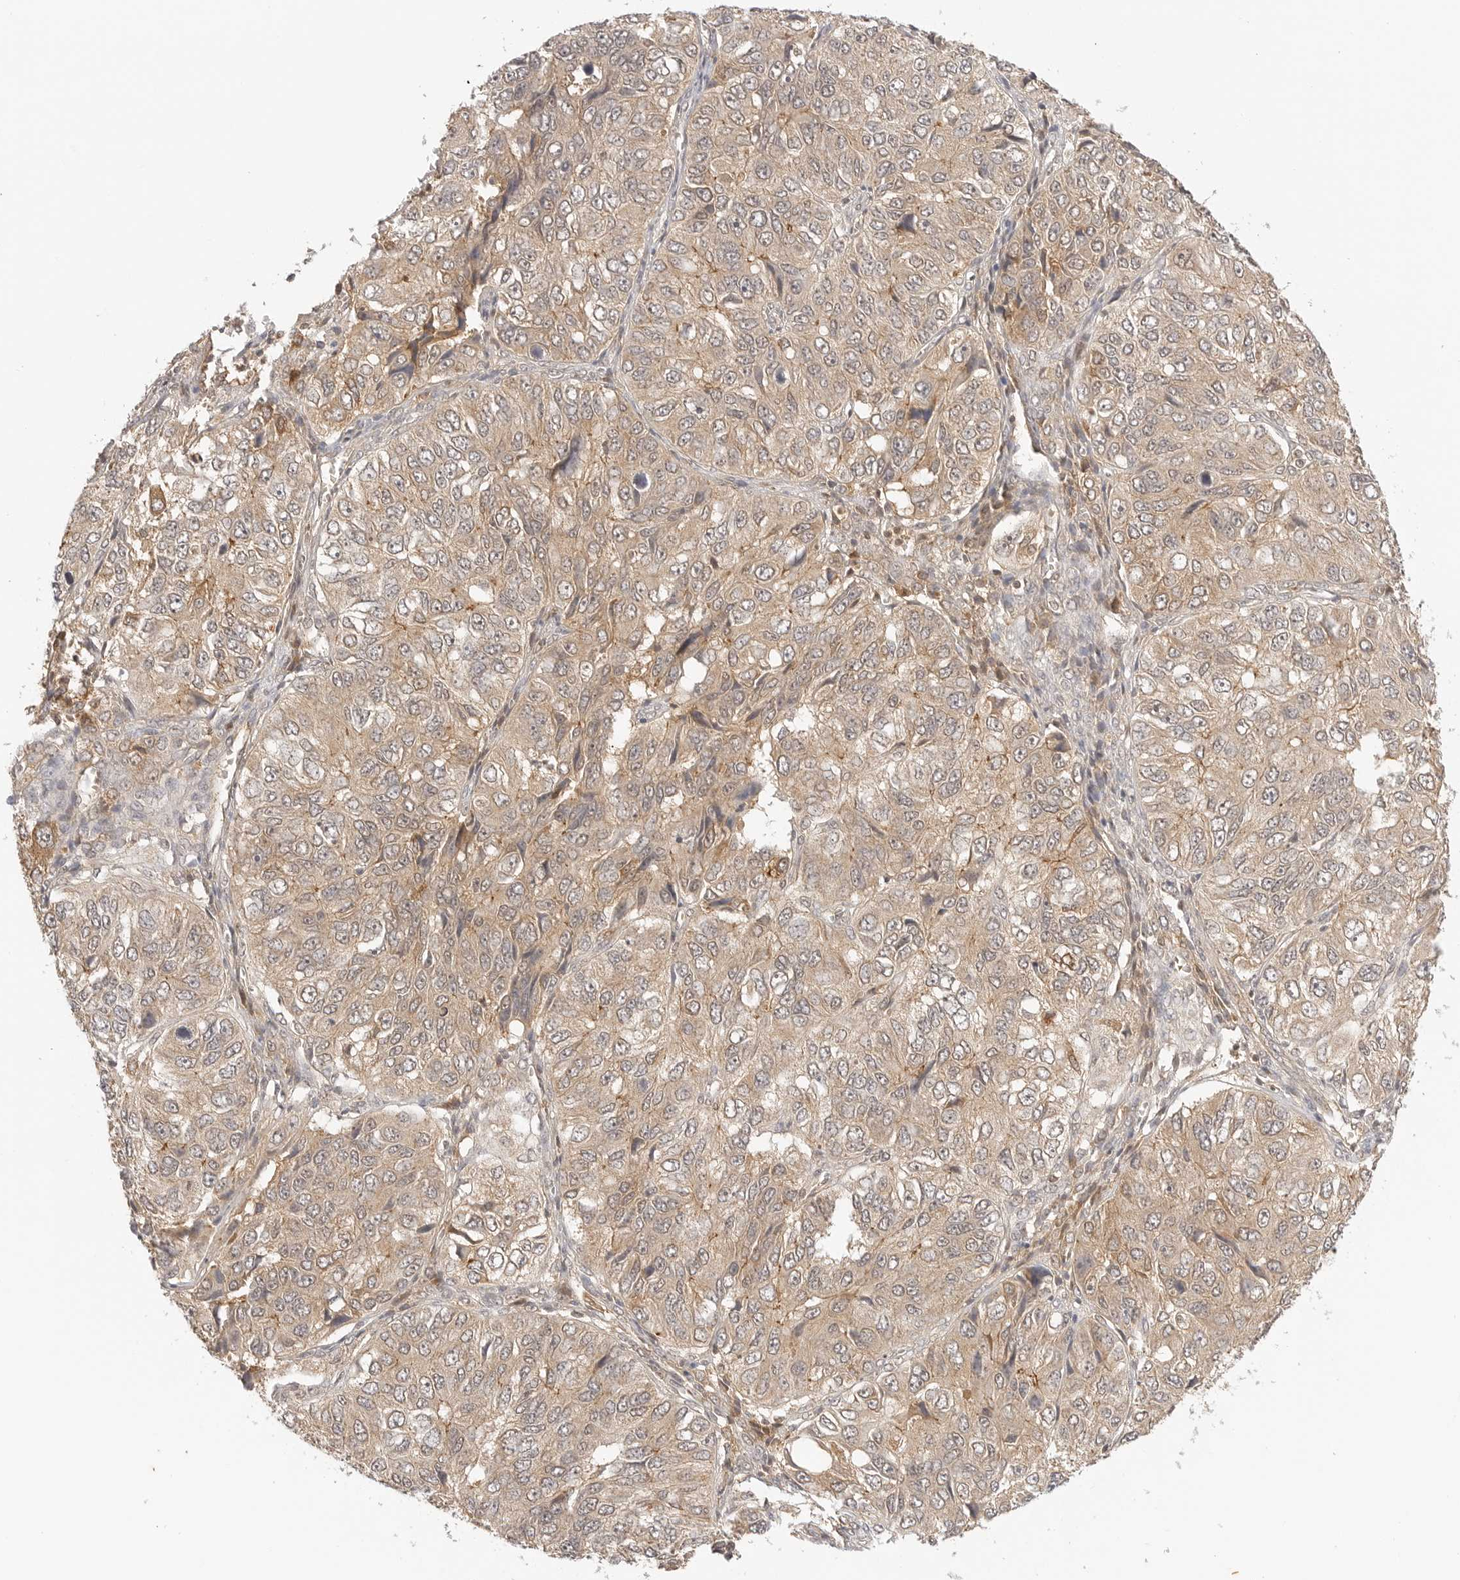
{"staining": {"intensity": "weak", "quantity": ">75%", "location": "cytoplasmic/membranous"}, "tissue": "ovarian cancer", "cell_type": "Tumor cells", "image_type": "cancer", "snomed": [{"axis": "morphology", "description": "Carcinoma, endometroid"}, {"axis": "topography", "description": "Ovary"}], "caption": "Brown immunohistochemical staining in endometroid carcinoma (ovarian) demonstrates weak cytoplasmic/membranous expression in approximately >75% of tumor cells.", "gene": "EPHA1", "patient": {"sex": "female", "age": 51}}